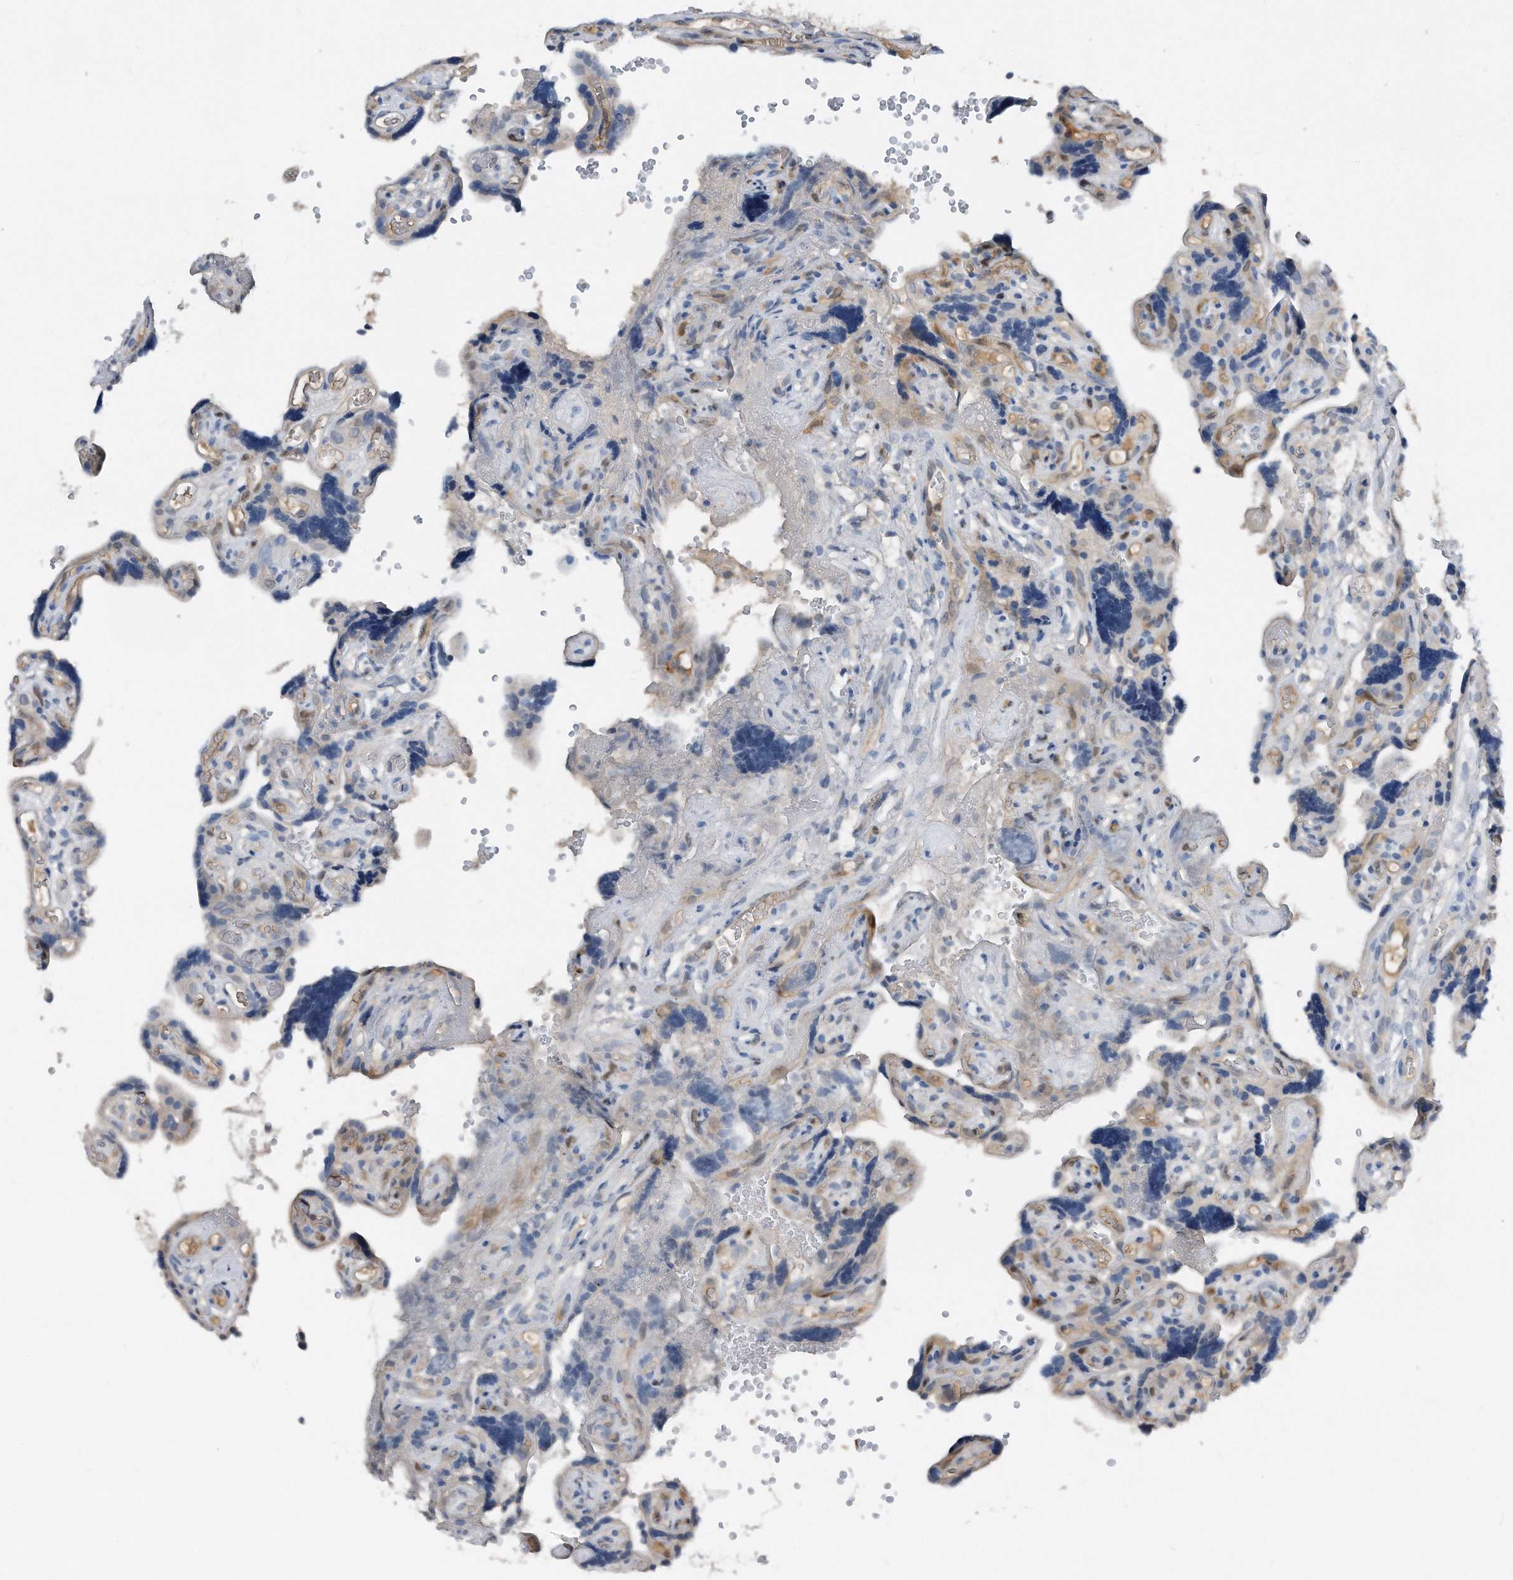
{"staining": {"intensity": "weak", "quantity": "25%-75%", "location": "cytoplasmic/membranous"}, "tissue": "placenta", "cell_type": "Decidual cells", "image_type": "normal", "snomed": [{"axis": "morphology", "description": "Normal tissue, NOS"}, {"axis": "topography", "description": "Placenta"}], "caption": "A micrograph of placenta stained for a protein displays weak cytoplasmic/membranous brown staining in decidual cells. (Brightfield microscopy of DAB IHC at high magnification).", "gene": "MAP2K6", "patient": {"sex": "female", "age": 30}}